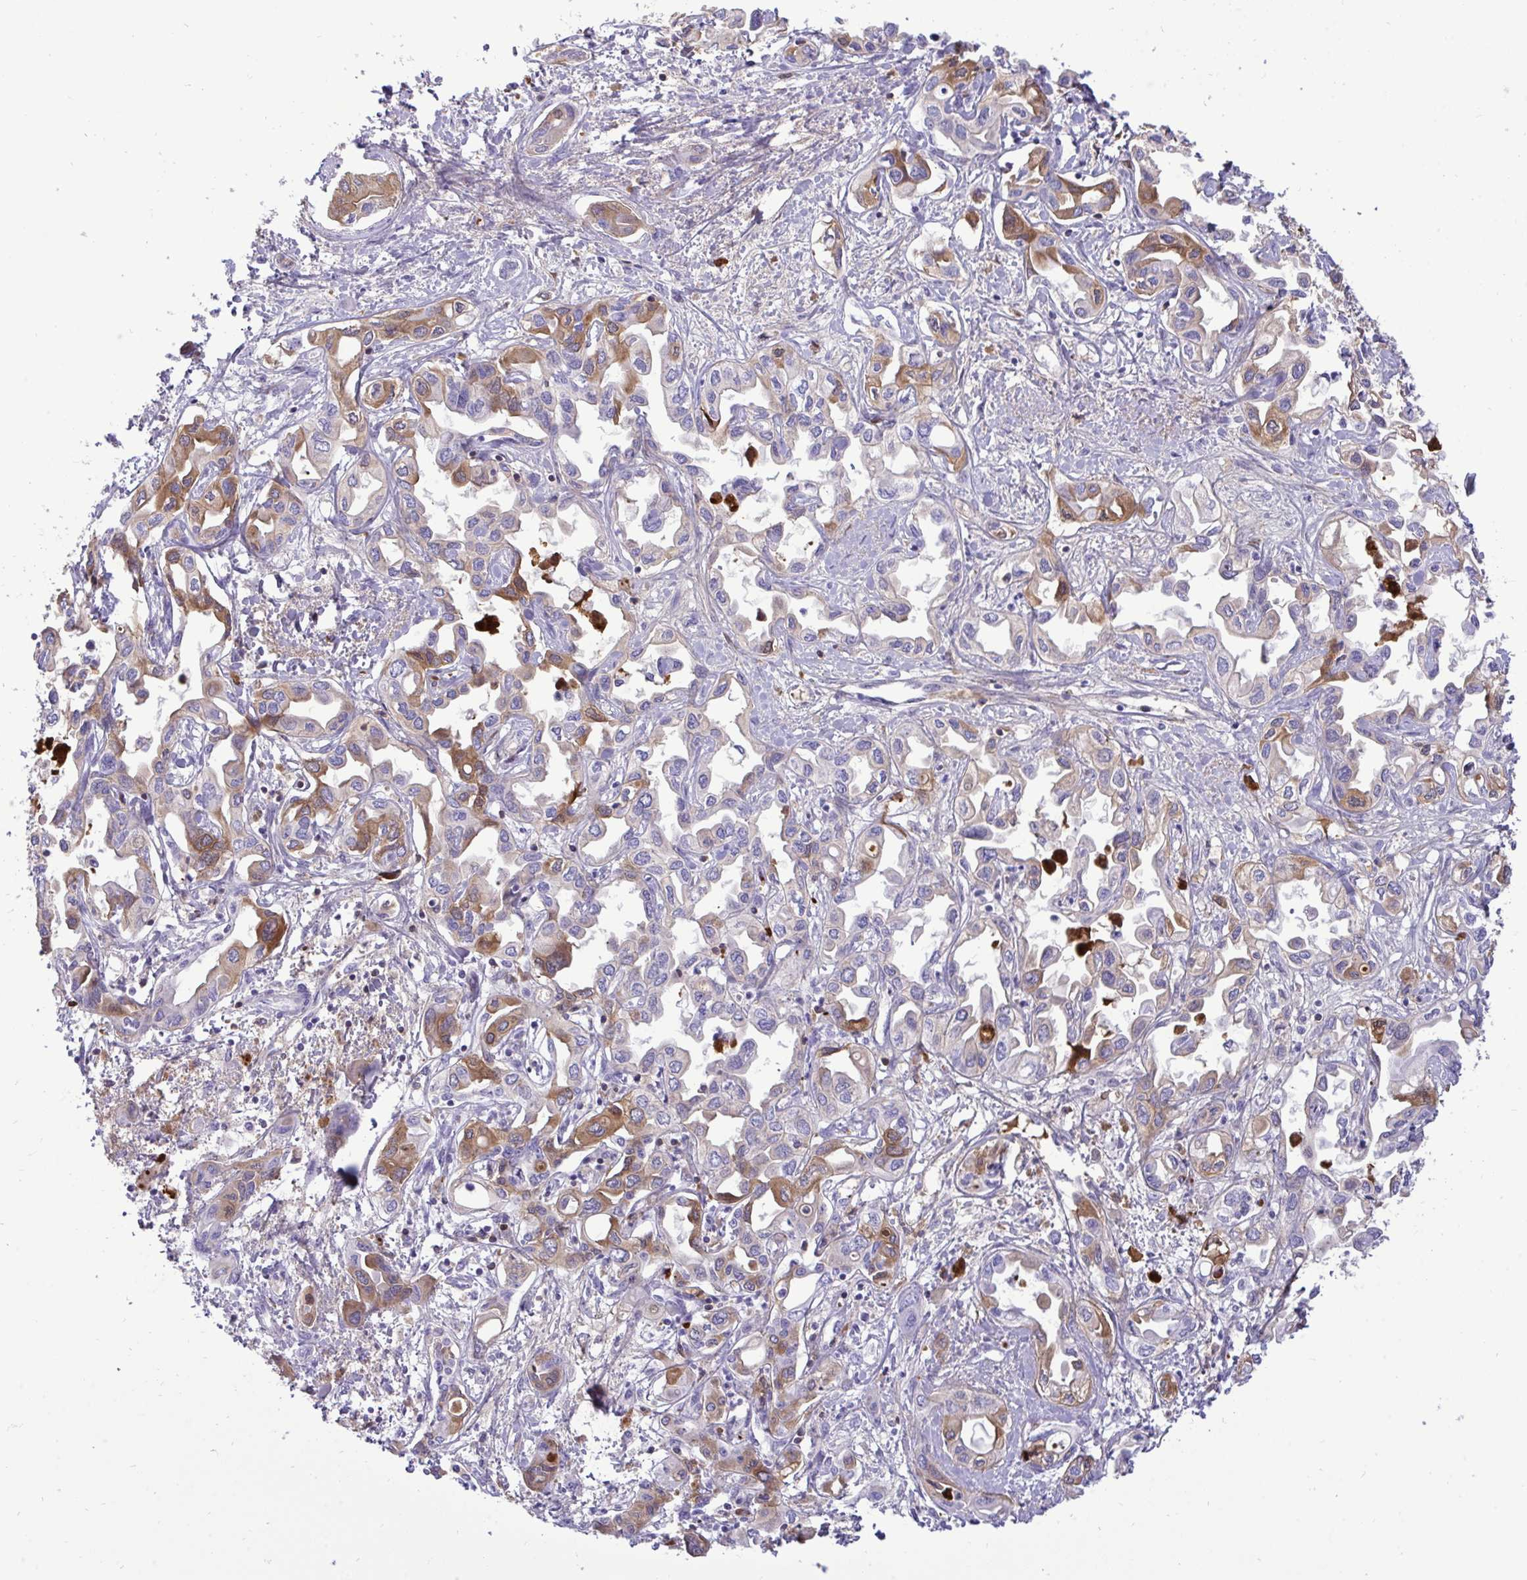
{"staining": {"intensity": "moderate", "quantity": "25%-75%", "location": "cytoplasmic/membranous"}, "tissue": "liver cancer", "cell_type": "Tumor cells", "image_type": "cancer", "snomed": [{"axis": "morphology", "description": "Cholangiocarcinoma"}, {"axis": "topography", "description": "Liver"}], "caption": "A medium amount of moderate cytoplasmic/membranous expression is present in approximately 25%-75% of tumor cells in liver cholangiocarcinoma tissue.", "gene": "F2", "patient": {"sex": "female", "age": 64}}